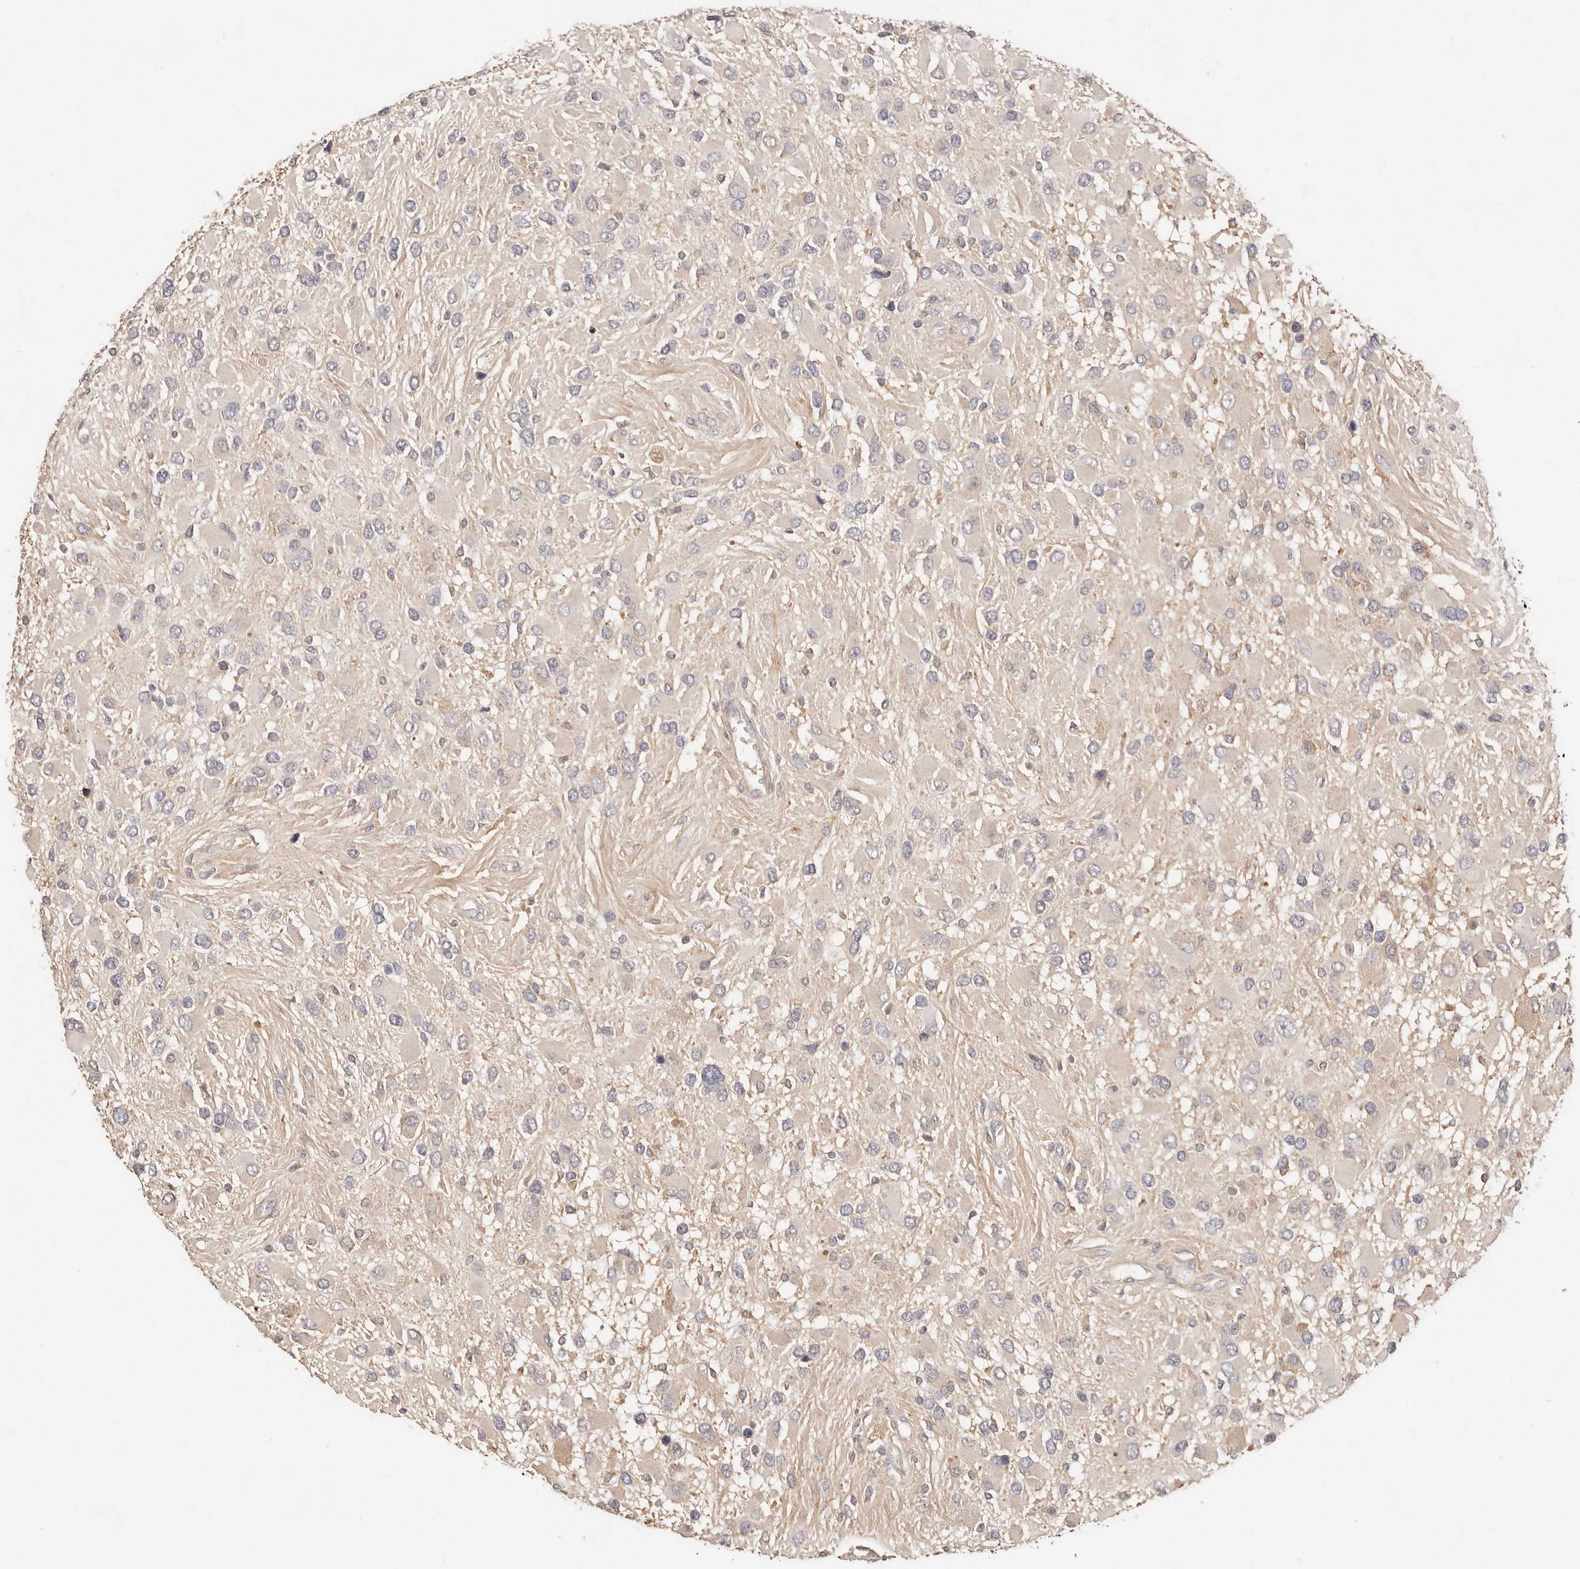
{"staining": {"intensity": "weak", "quantity": "<25%", "location": "cytoplasmic/membranous"}, "tissue": "glioma", "cell_type": "Tumor cells", "image_type": "cancer", "snomed": [{"axis": "morphology", "description": "Glioma, malignant, High grade"}, {"axis": "topography", "description": "Brain"}], "caption": "This is a photomicrograph of immunohistochemistry (IHC) staining of glioma, which shows no expression in tumor cells. (DAB (3,3'-diaminobenzidine) immunohistochemistry, high magnification).", "gene": "CXADR", "patient": {"sex": "male", "age": 53}}